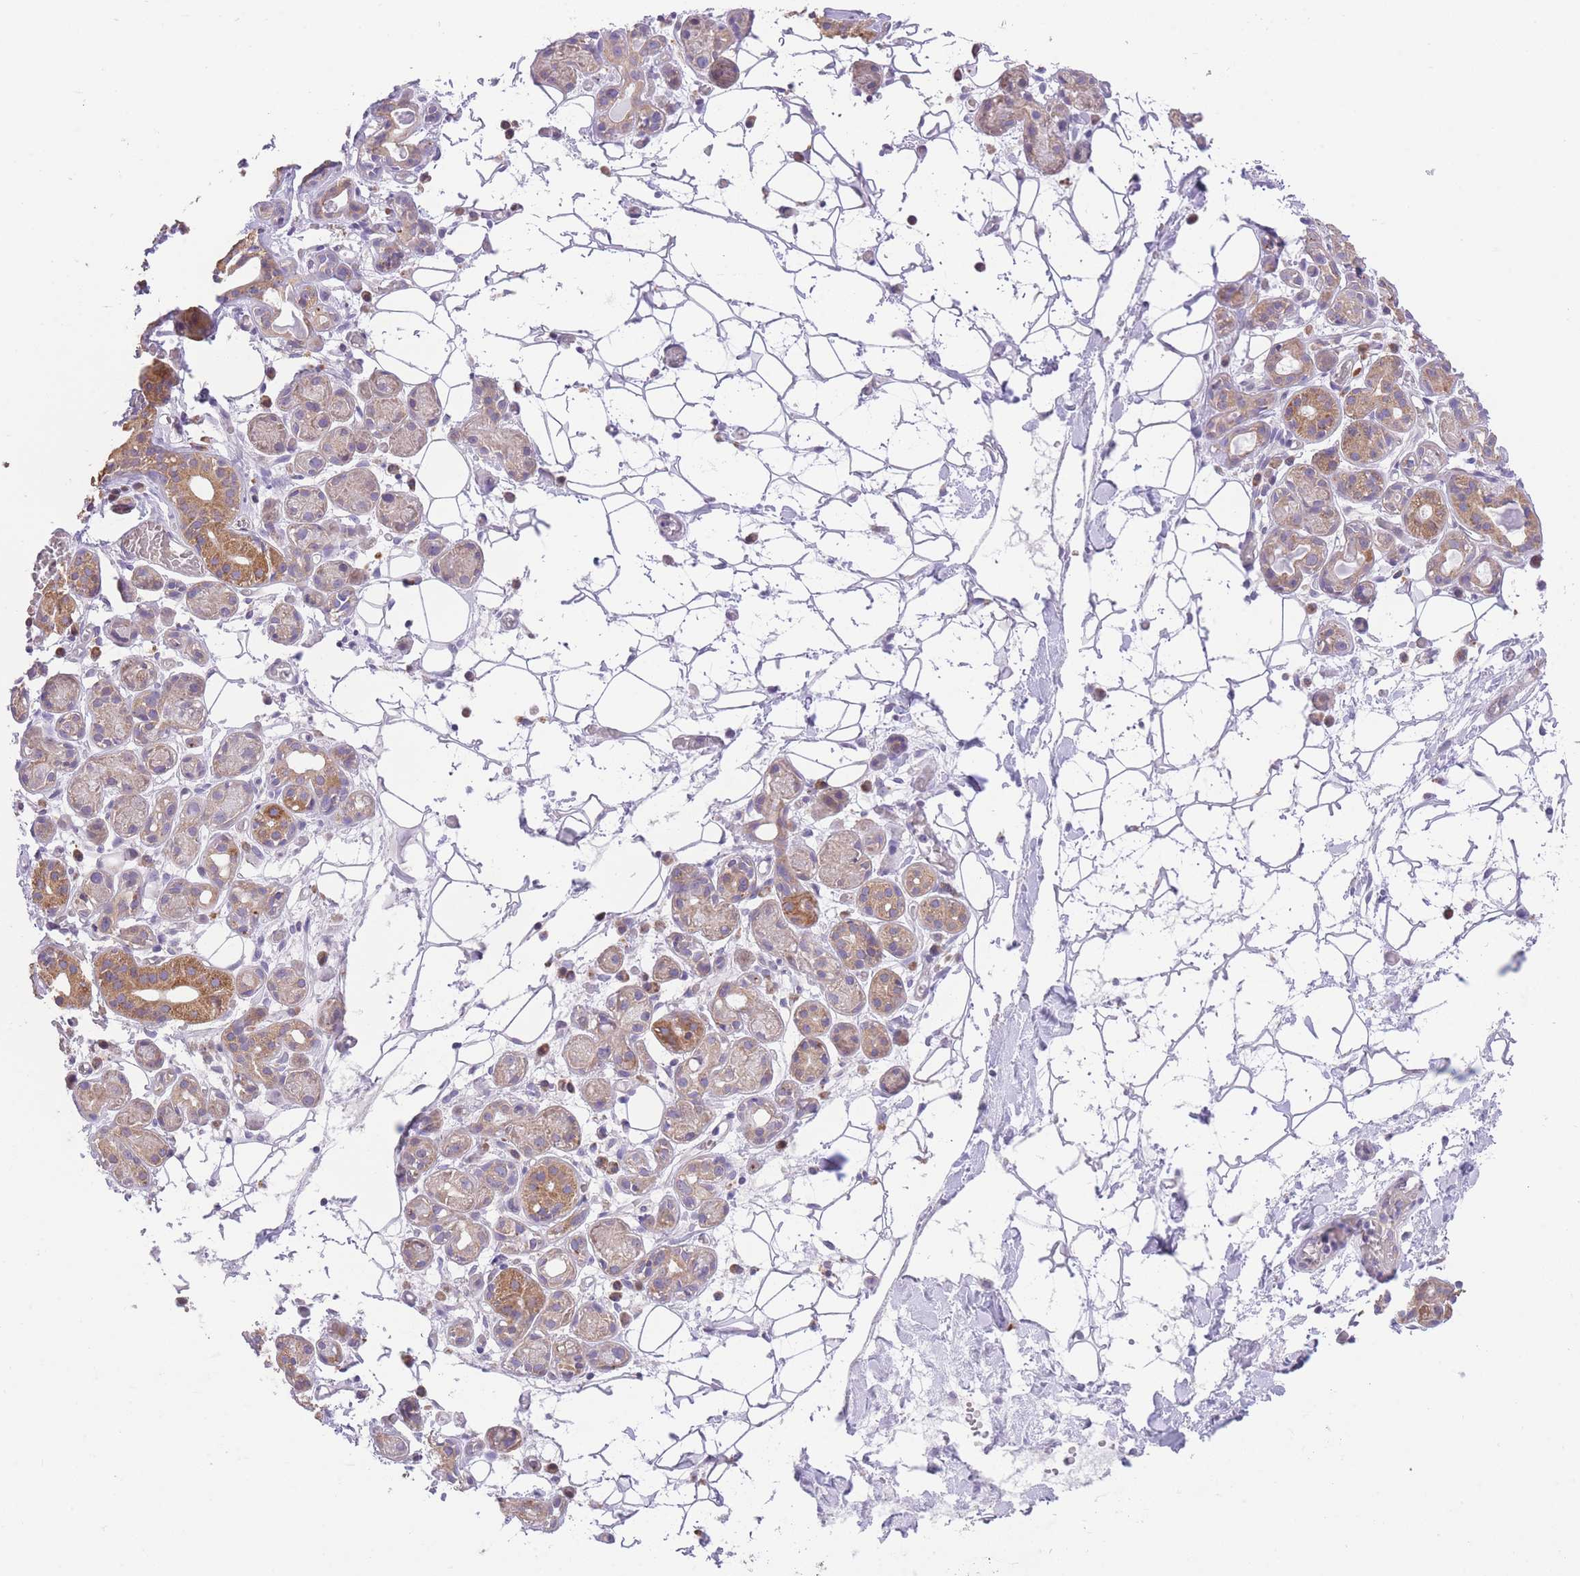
{"staining": {"intensity": "moderate", "quantity": "25%-75%", "location": "cytoplasmic/membranous"}, "tissue": "salivary gland", "cell_type": "Glandular cells", "image_type": "normal", "snomed": [{"axis": "morphology", "description": "Normal tissue, NOS"}, {"axis": "topography", "description": "Salivary gland"}], "caption": "Immunohistochemical staining of benign salivary gland exhibits moderate cytoplasmic/membranous protein expression in about 25%-75% of glandular cells. (brown staining indicates protein expression, while blue staining denotes nuclei).", "gene": "BOLA2B", "patient": {"sex": "male", "age": 82}}